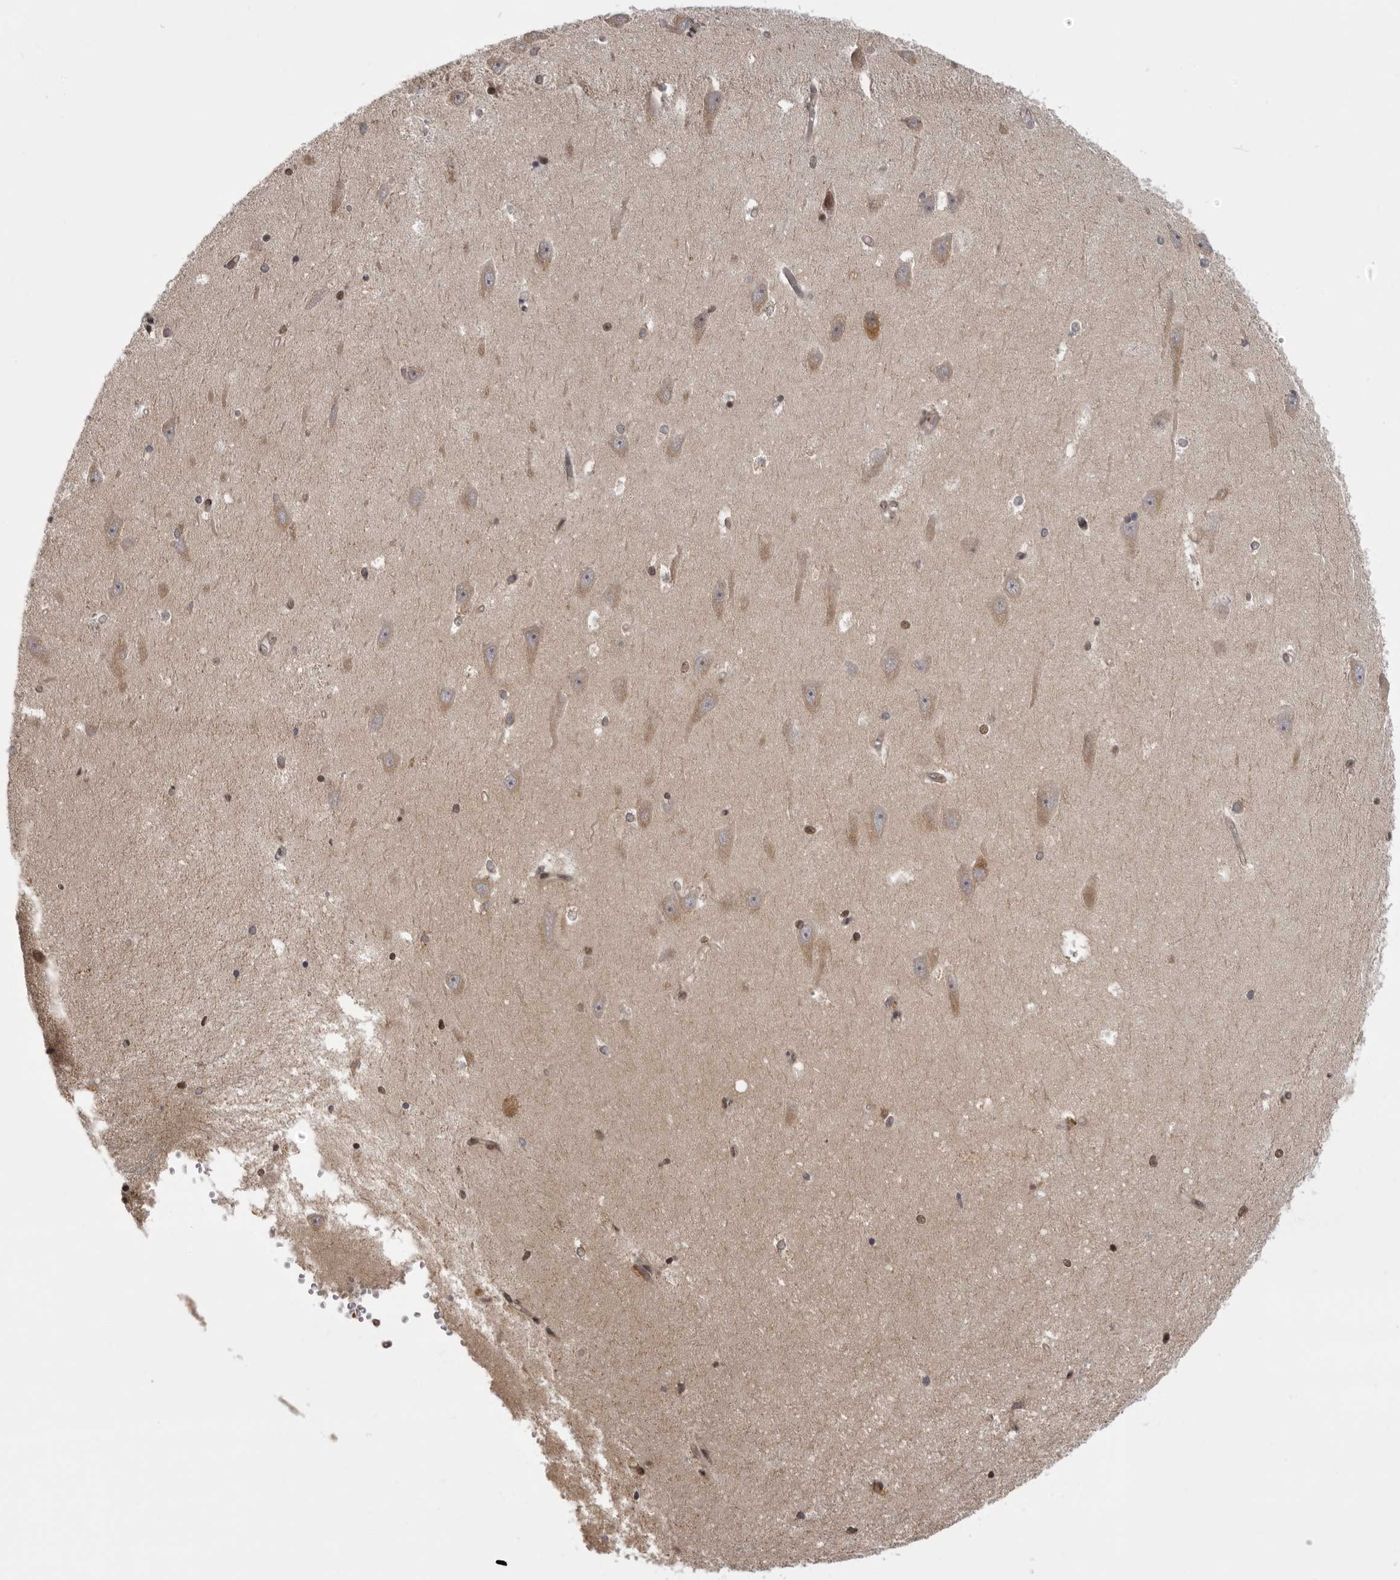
{"staining": {"intensity": "moderate", "quantity": "<25%", "location": "nuclear"}, "tissue": "hippocampus", "cell_type": "Glial cells", "image_type": "normal", "snomed": [{"axis": "morphology", "description": "Normal tissue, NOS"}, {"axis": "topography", "description": "Hippocampus"}], "caption": "Benign hippocampus was stained to show a protein in brown. There is low levels of moderate nuclear positivity in approximately <25% of glial cells.", "gene": "C1orf109", "patient": {"sex": "male", "age": 45}}